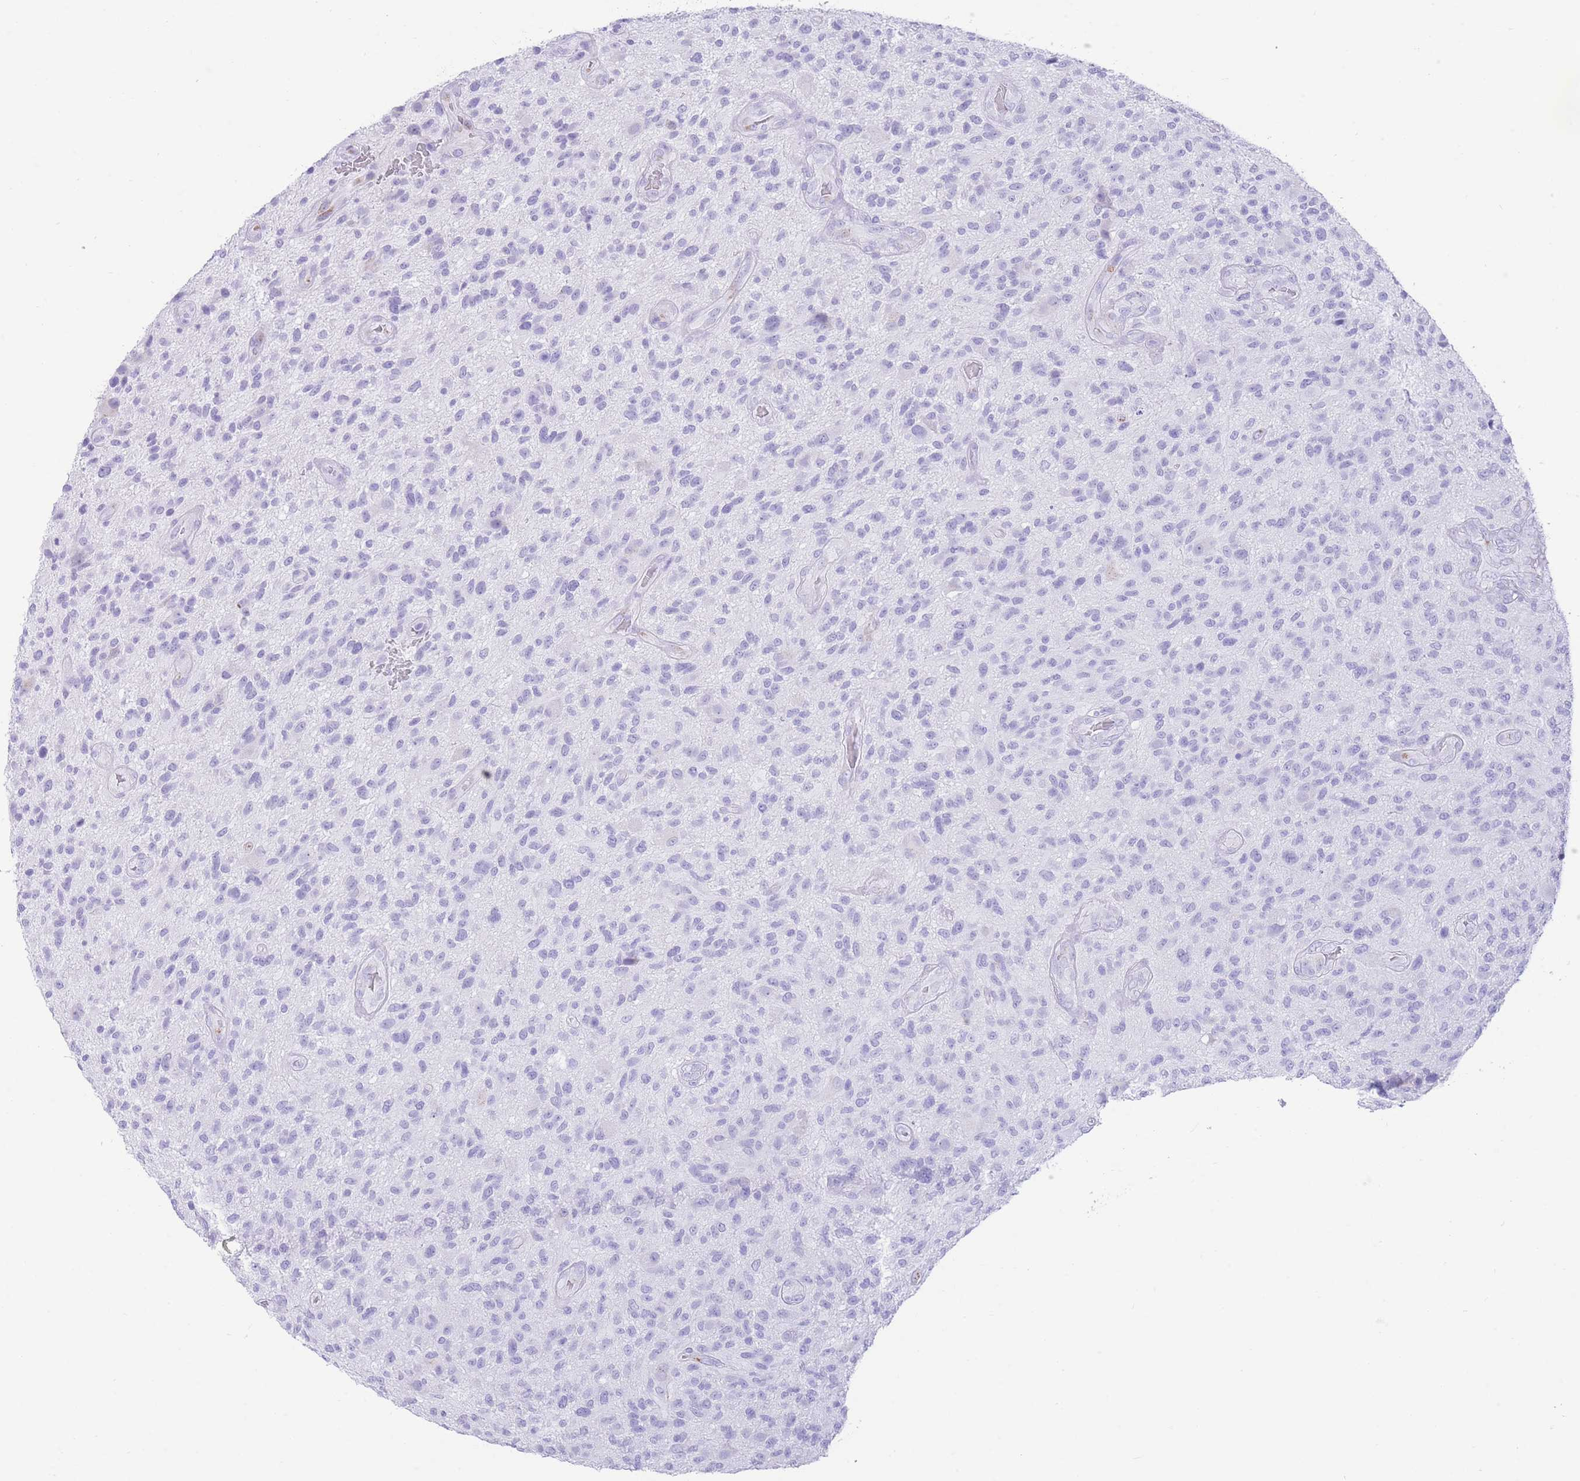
{"staining": {"intensity": "negative", "quantity": "none", "location": "none"}, "tissue": "glioma", "cell_type": "Tumor cells", "image_type": "cancer", "snomed": [{"axis": "morphology", "description": "Glioma, malignant, High grade"}, {"axis": "topography", "description": "Brain"}], "caption": "DAB (3,3'-diaminobenzidine) immunohistochemical staining of human high-grade glioma (malignant) reveals no significant expression in tumor cells.", "gene": "ELOA2", "patient": {"sex": "male", "age": 47}}